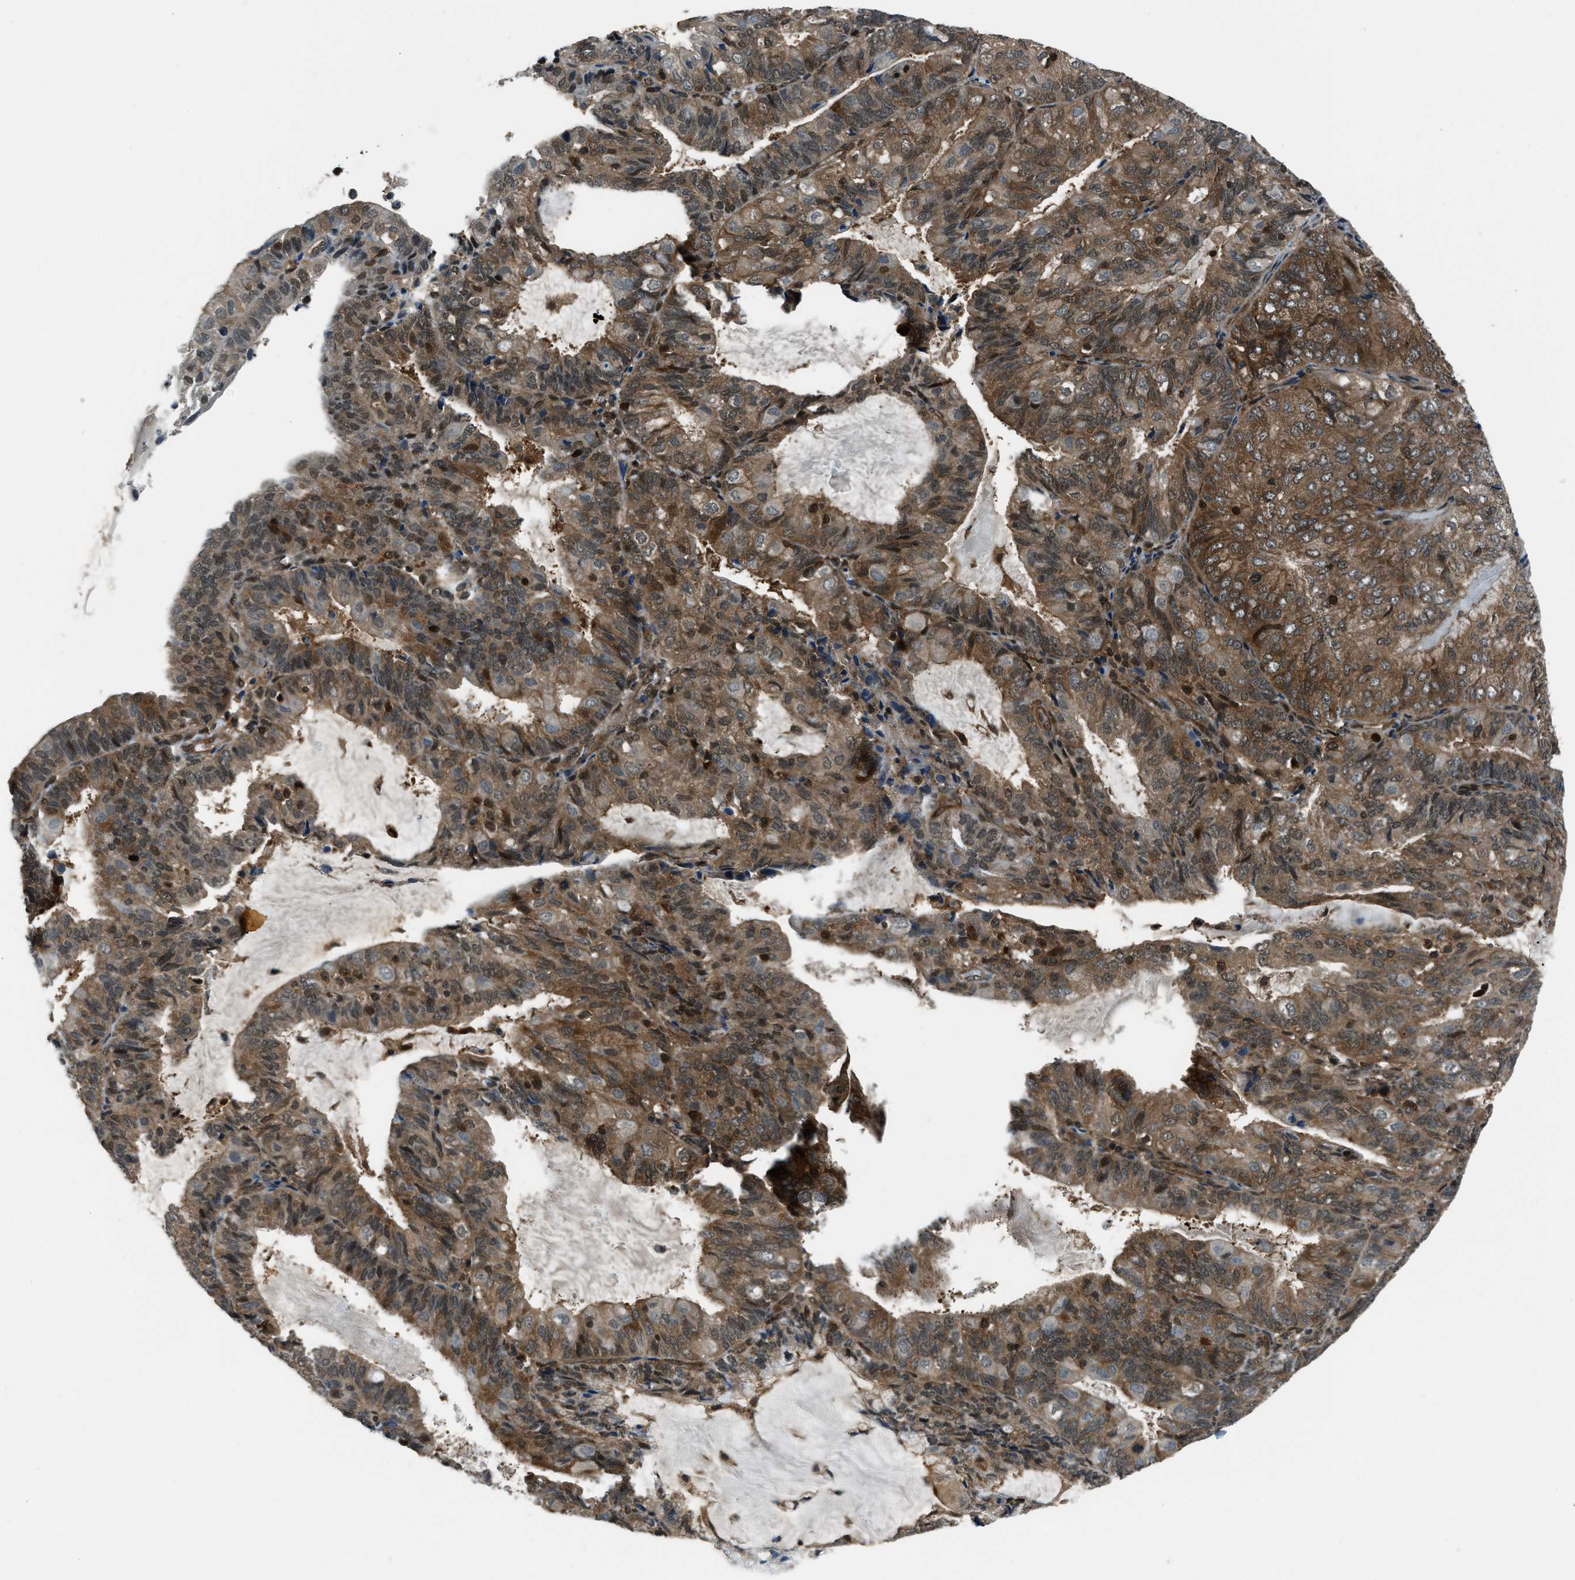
{"staining": {"intensity": "moderate", "quantity": ">75%", "location": "cytoplasmic/membranous,nuclear"}, "tissue": "endometrial cancer", "cell_type": "Tumor cells", "image_type": "cancer", "snomed": [{"axis": "morphology", "description": "Adenocarcinoma, NOS"}, {"axis": "topography", "description": "Endometrium"}], "caption": "Endometrial cancer stained for a protein displays moderate cytoplasmic/membranous and nuclear positivity in tumor cells. Immunohistochemistry stains the protein in brown and the nuclei are stained blue.", "gene": "NUDCD3", "patient": {"sex": "female", "age": 81}}